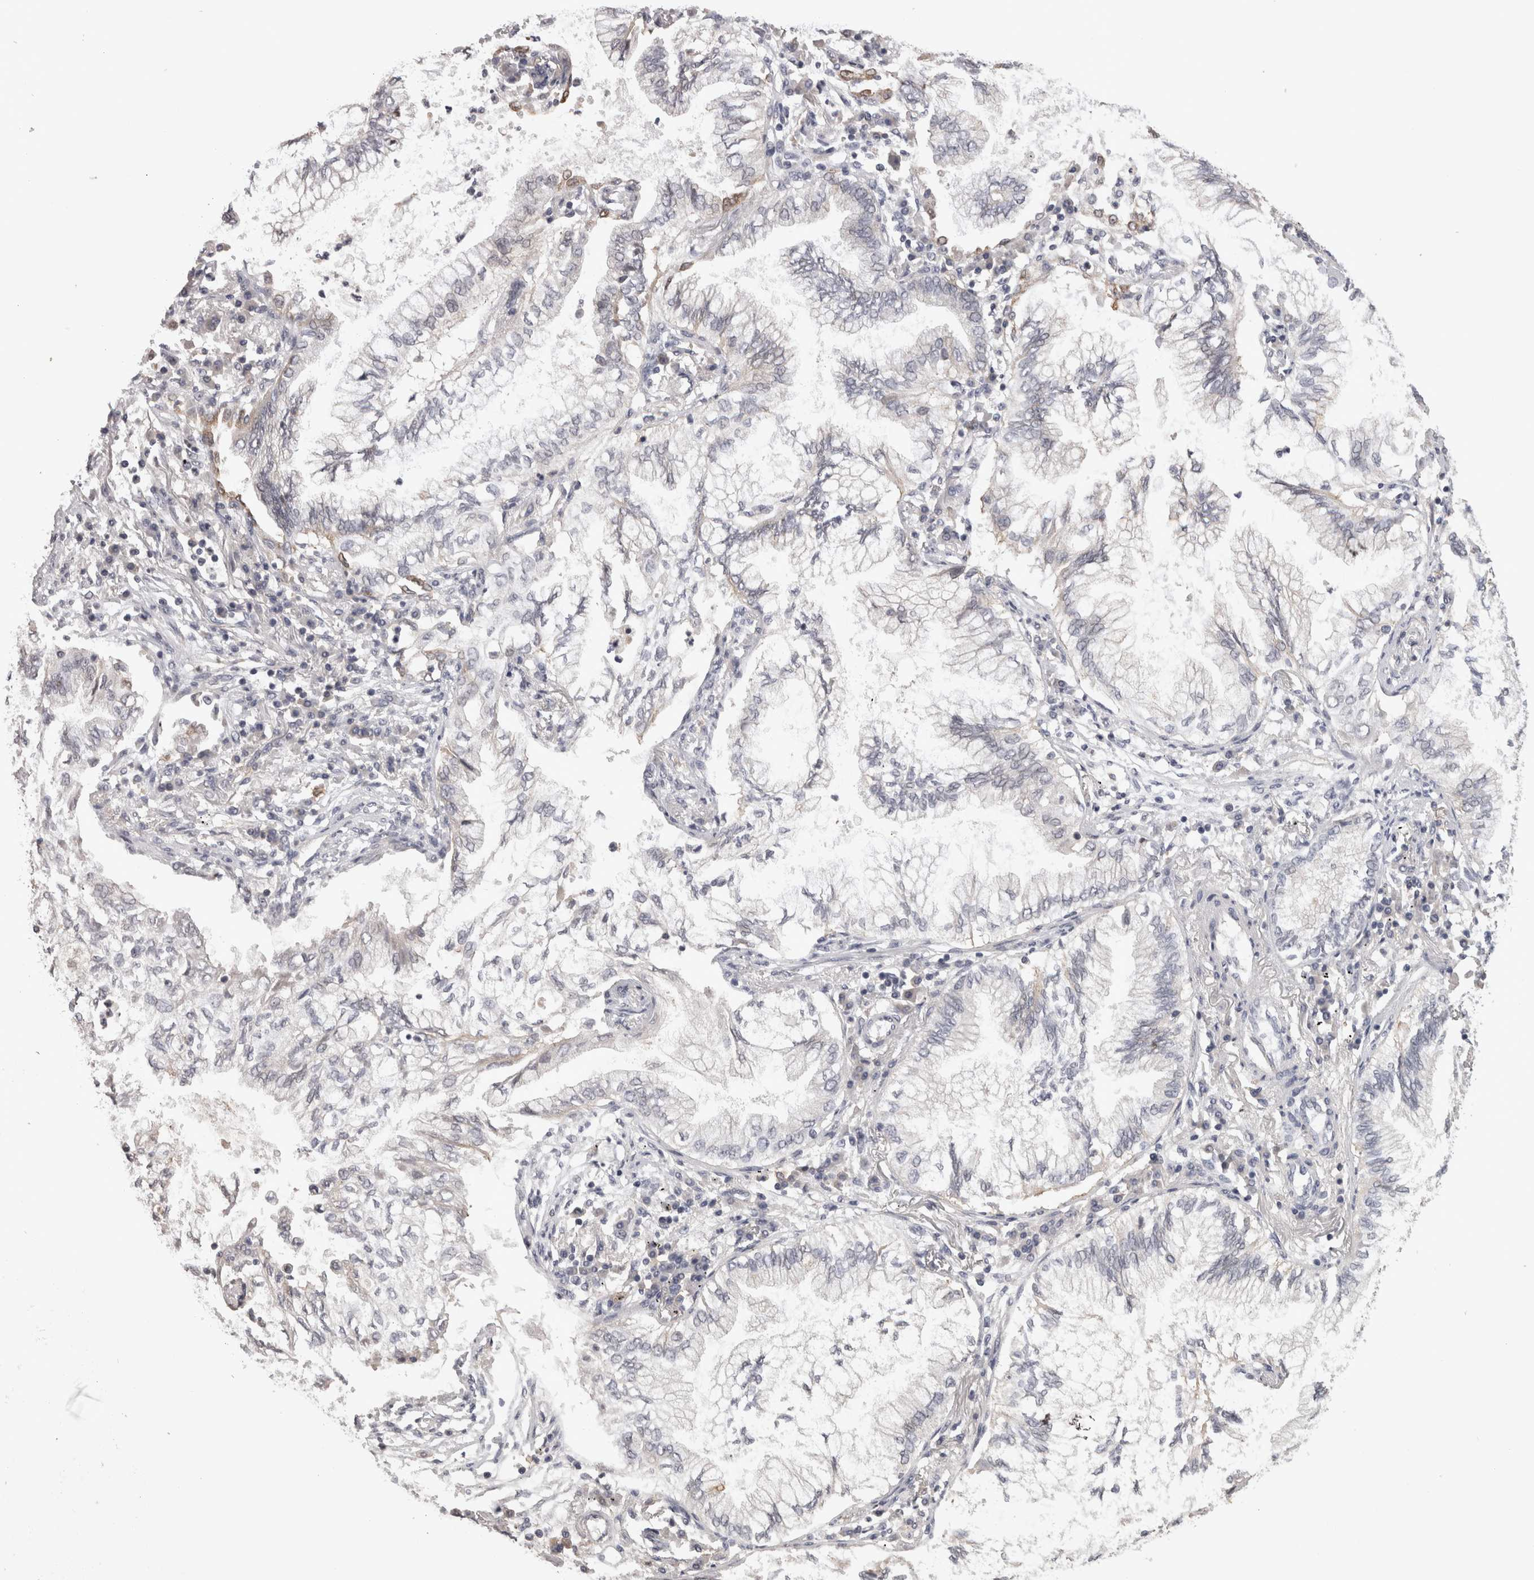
{"staining": {"intensity": "negative", "quantity": "none", "location": "none"}, "tissue": "lung cancer", "cell_type": "Tumor cells", "image_type": "cancer", "snomed": [{"axis": "morphology", "description": "Normal tissue, NOS"}, {"axis": "morphology", "description": "Adenocarcinoma, NOS"}, {"axis": "topography", "description": "Bronchus"}, {"axis": "topography", "description": "Lung"}], "caption": "Photomicrograph shows no significant protein staining in tumor cells of lung cancer.", "gene": "PON3", "patient": {"sex": "female", "age": 70}}